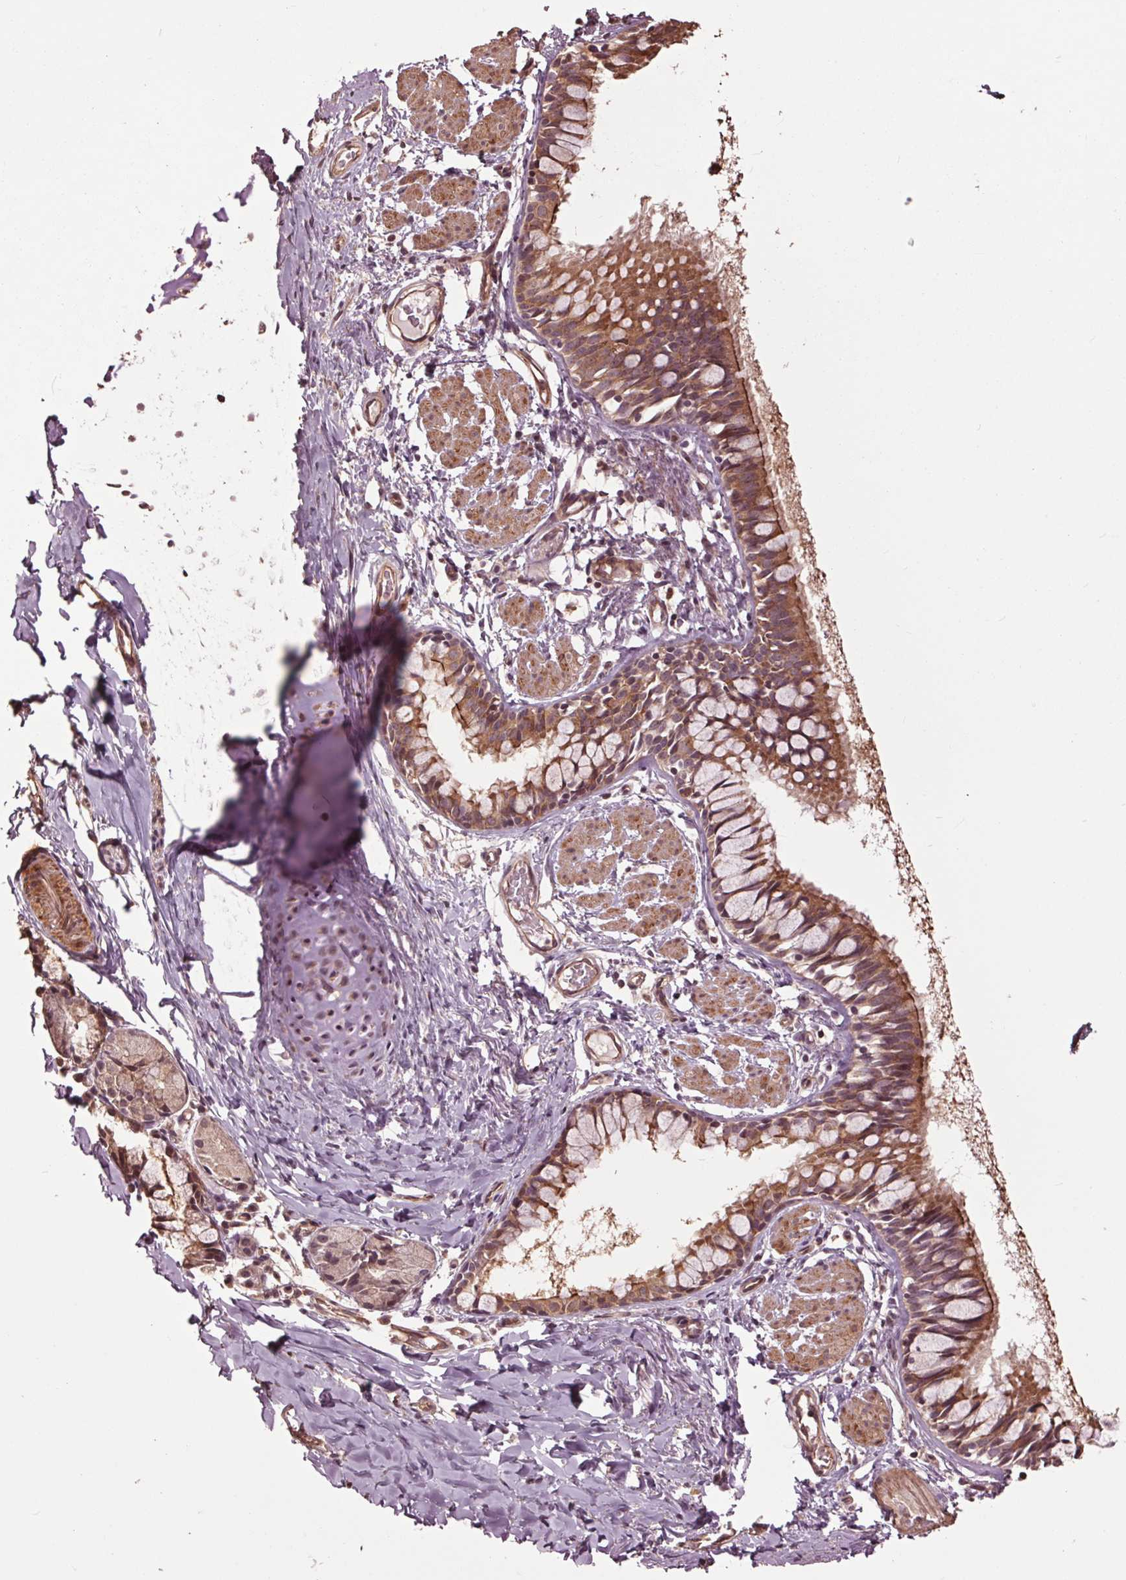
{"staining": {"intensity": "moderate", "quantity": ">75%", "location": "cytoplasmic/membranous,nuclear"}, "tissue": "bronchus", "cell_type": "Respiratory epithelial cells", "image_type": "normal", "snomed": [{"axis": "morphology", "description": "Normal tissue, NOS"}, {"axis": "topography", "description": "Bronchus"}], "caption": "Approximately >75% of respiratory epithelial cells in normal bronchus reveal moderate cytoplasmic/membranous,nuclear protein expression as visualized by brown immunohistochemical staining.", "gene": "CEP95", "patient": {"sex": "male", "age": 1}}